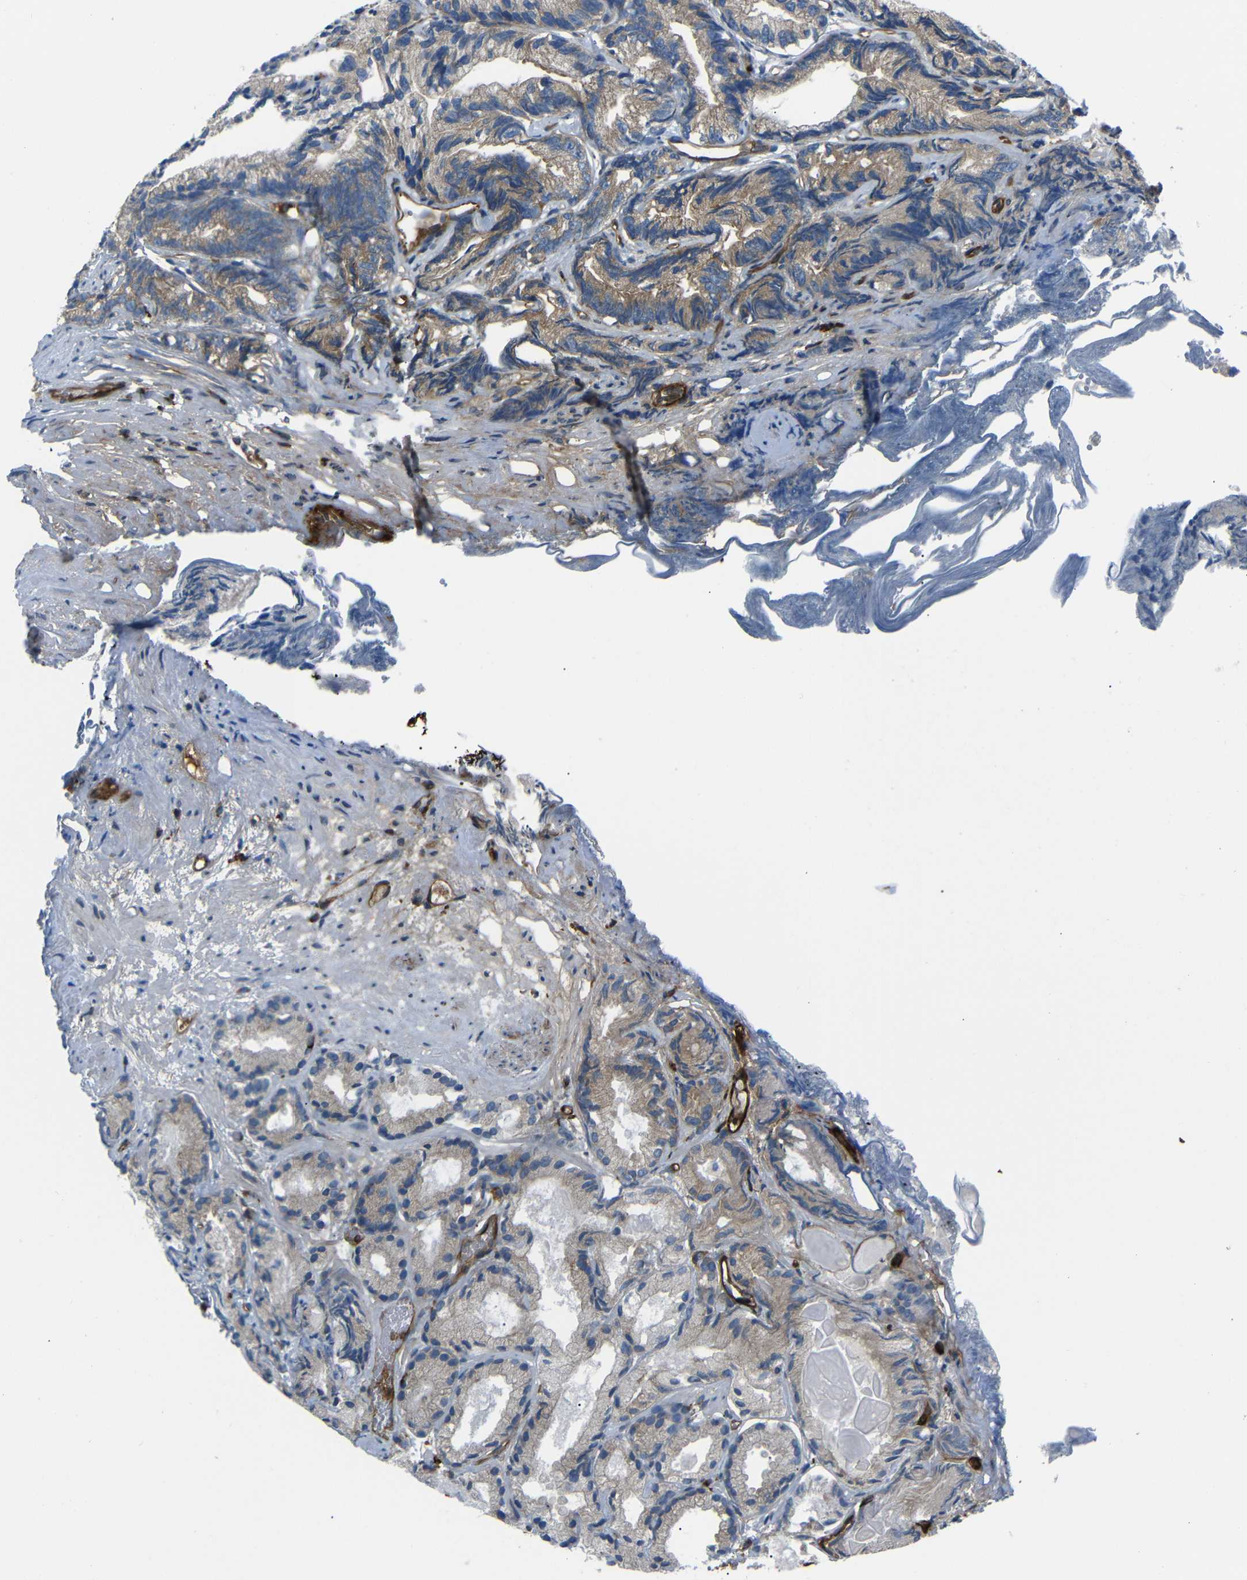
{"staining": {"intensity": "moderate", "quantity": ">75%", "location": "cytoplasmic/membranous"}, "tissue": "prostate cancer", "cell_type": "Tumor cells", "image_type": "cancer", "snomed": [{"axis": "morphology", "description": "Adenocarcinoma, Low grade"}, {"axis": "topography", "description": "Prostate"}], "caption": "A histopathology image of human adenocarcinoma (low-grade) (prostate) stained for a protein demonstrates moderate cytoplasmic/membranous brown staining in tumor cells.", "gene": "ARHGEF1", "patient": {"sex": "male", "age": 89}}